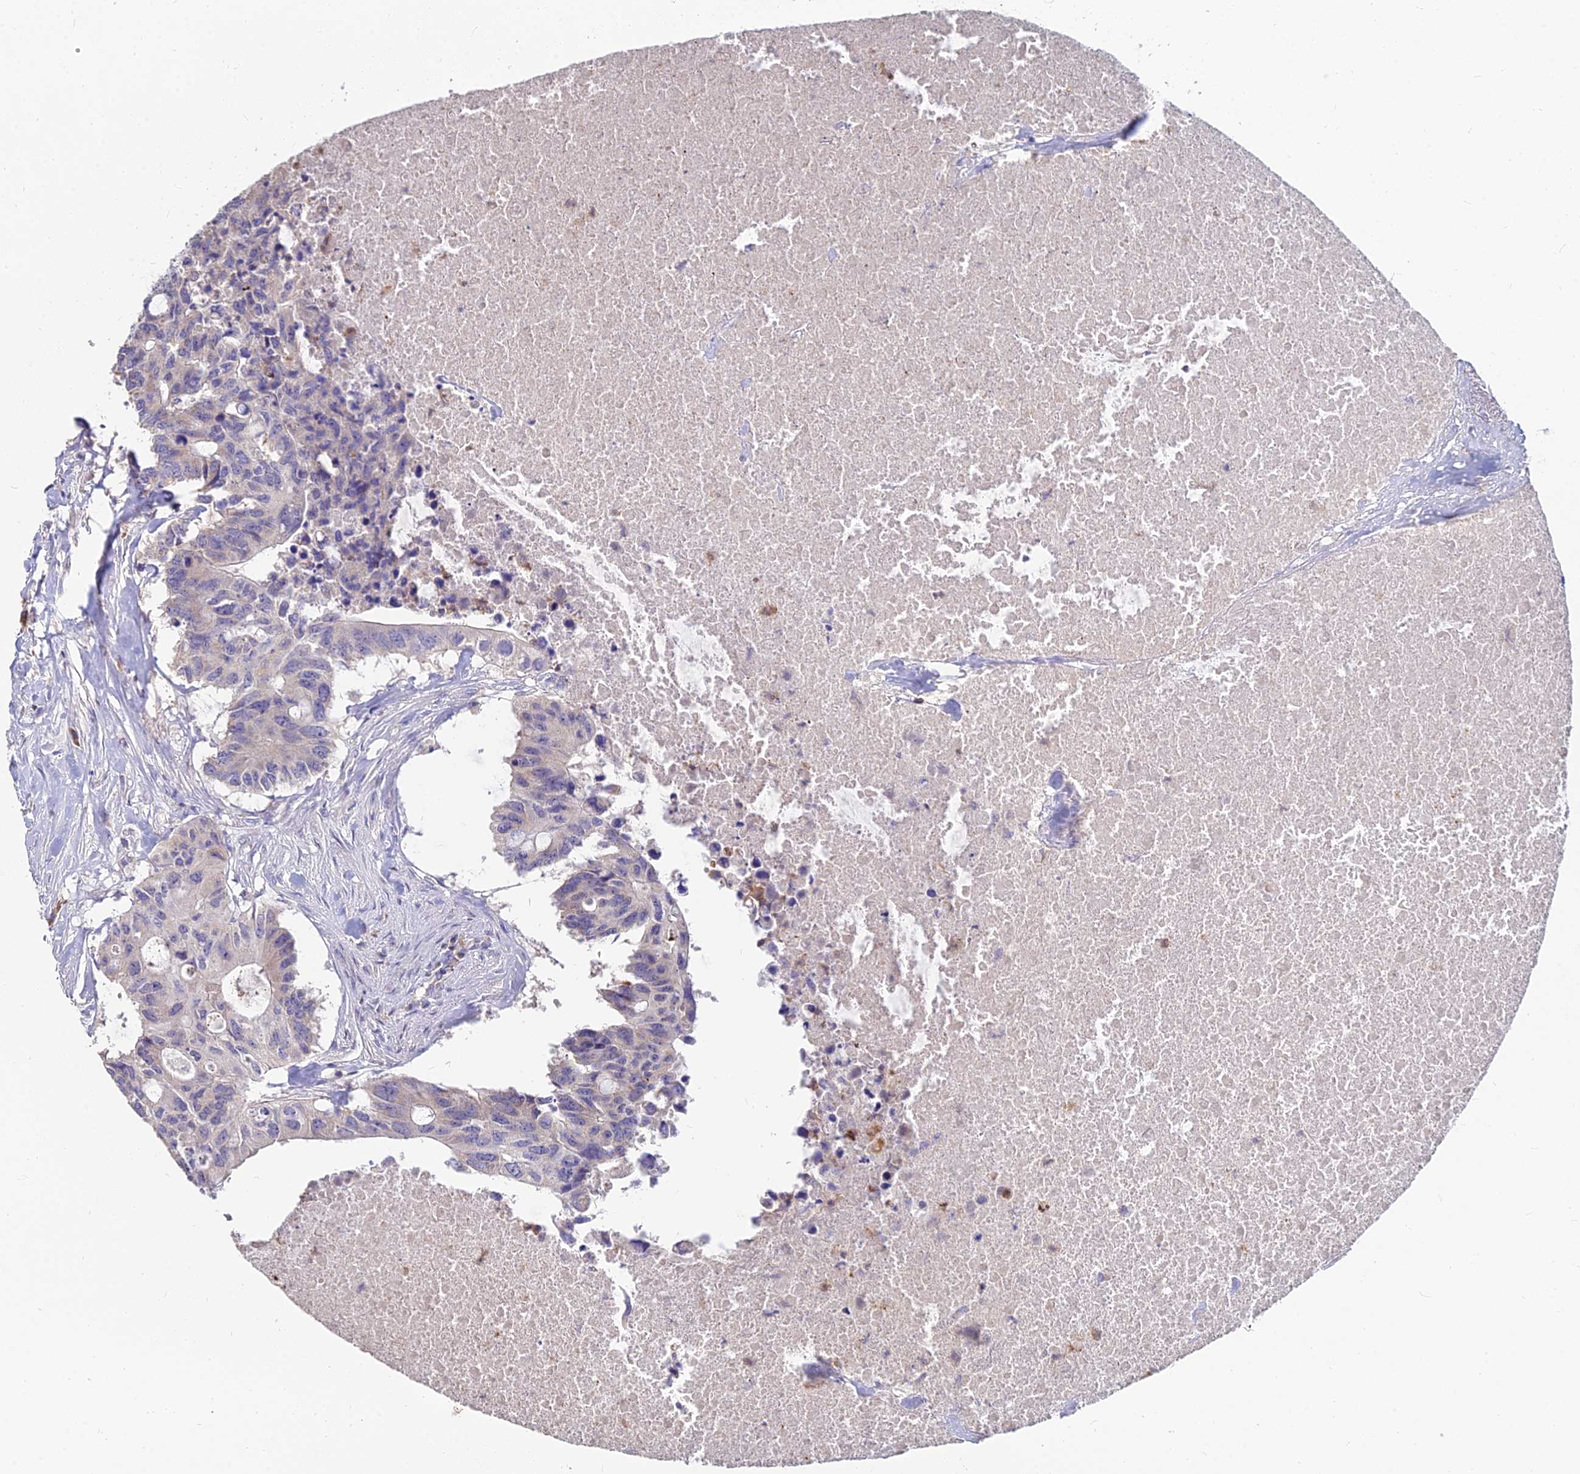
{"staining": {"intensity": "negative", "quantity": "none", "location": "none"}, "tissue": "colorectal cancer", "cell_type": "Tumor cells", "image_type": "cancer", "snomed": [{"axis": "morphology", "description": "Adenocarcinoma, NOS"}, {"axis": "topography", "description": "Colon"}], "caption": "IHC histopathology image of neoplastic tissue: colorectal adenocarcinoma stained with DAB reveals no significant protein expression in tumor cells.", "gene": "GOLGA6D", "patient": {"sex": "male", "age": 71}}